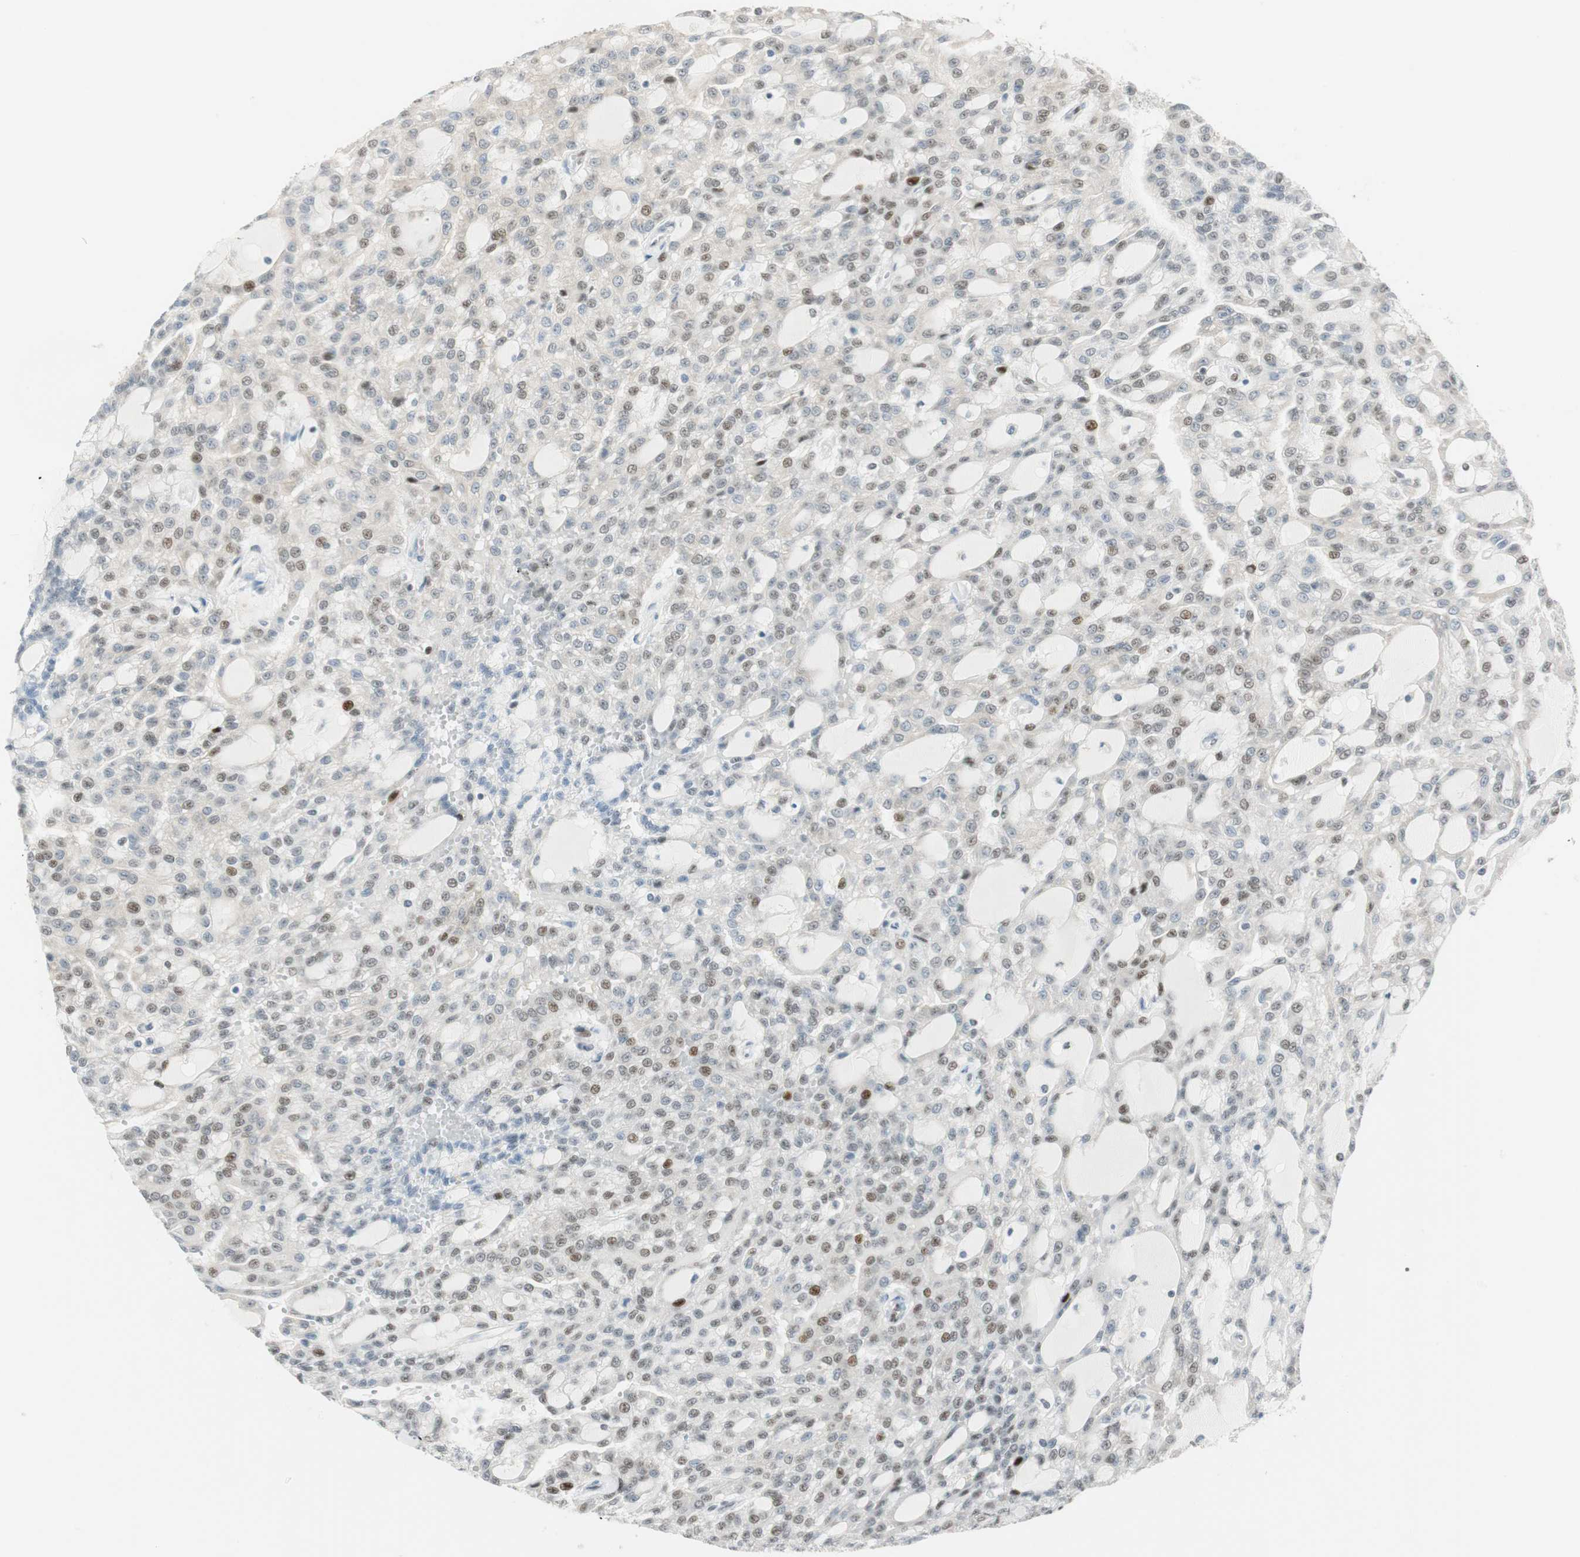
{"staining": {"intensity": "moderate", "quantity": "<25%", "location": "nuclear"}, "tissue": "renal cancer", "cell_type": "Tumor cells", "image_type": "cancer", "snomed": [{"axis": "morphology", "description": "Adenocarcinoma, NOS"}, {"axis": "topography", "description": "Kidney"}], "caption": "Adenocarcinoma (renal) stained with a brown dye exhibits moderate nuclear positive expression in about <25% of tumor cells.", "gene": "MSX2", "patient": {"sex": "male", "age": 63}}